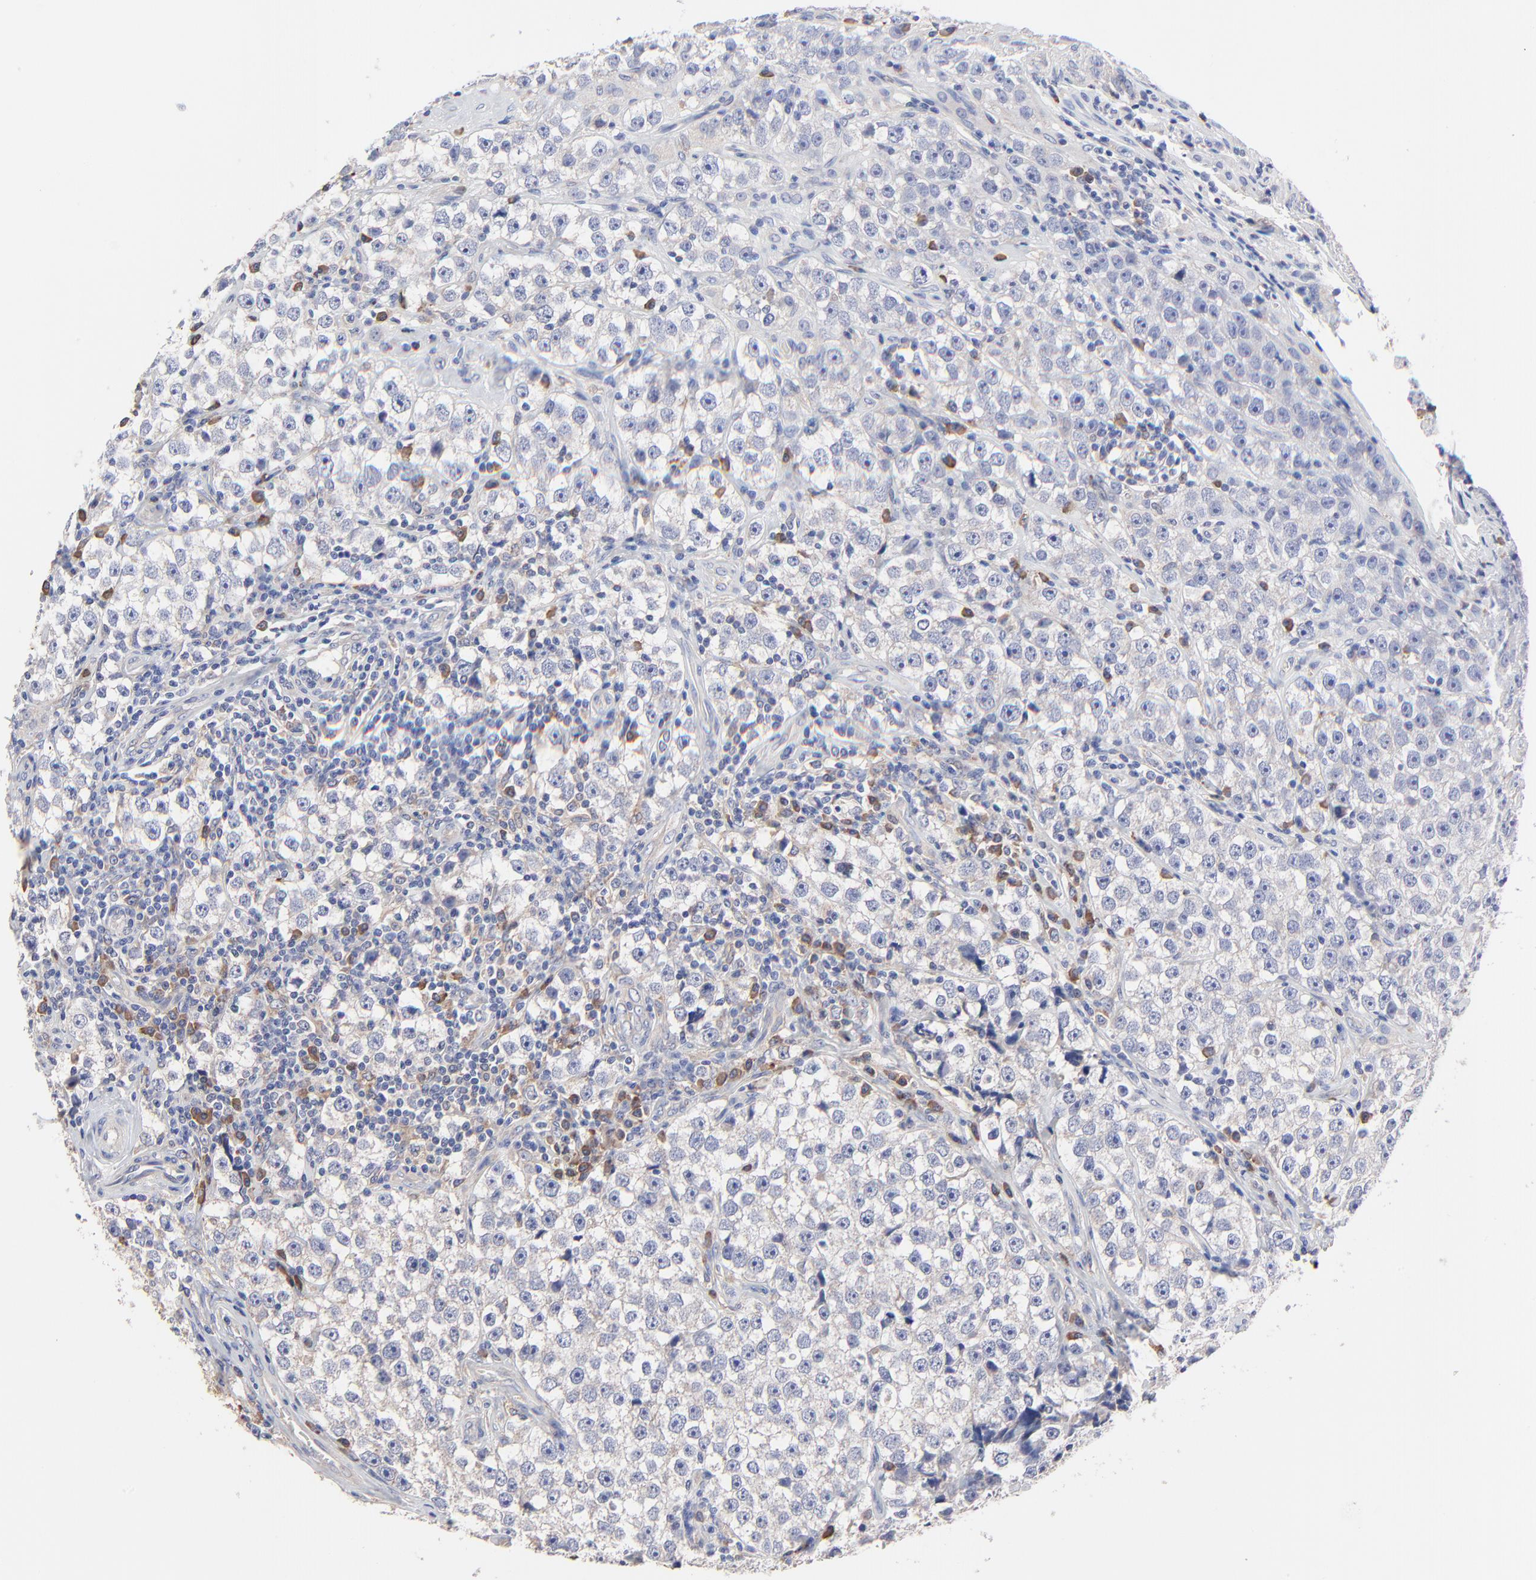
{"staining": {"intensity": "weak", "quantity": "<25%", "location": "cytoplasmic/membranous"}, "tissue": "testis cancer", "cell_type": "Tumor cells", "image_type": "cancer", "snomed": [{"axis": "morphology", "description": "Seminoma, NOS"}, {"axis": "topography", "description": "Testis"}], "caption": "There is no significant positivity in tumor cells of testis seminoma.", "gene": "PPFIBP2", "patient": {"sex": "male", "age": 32}}